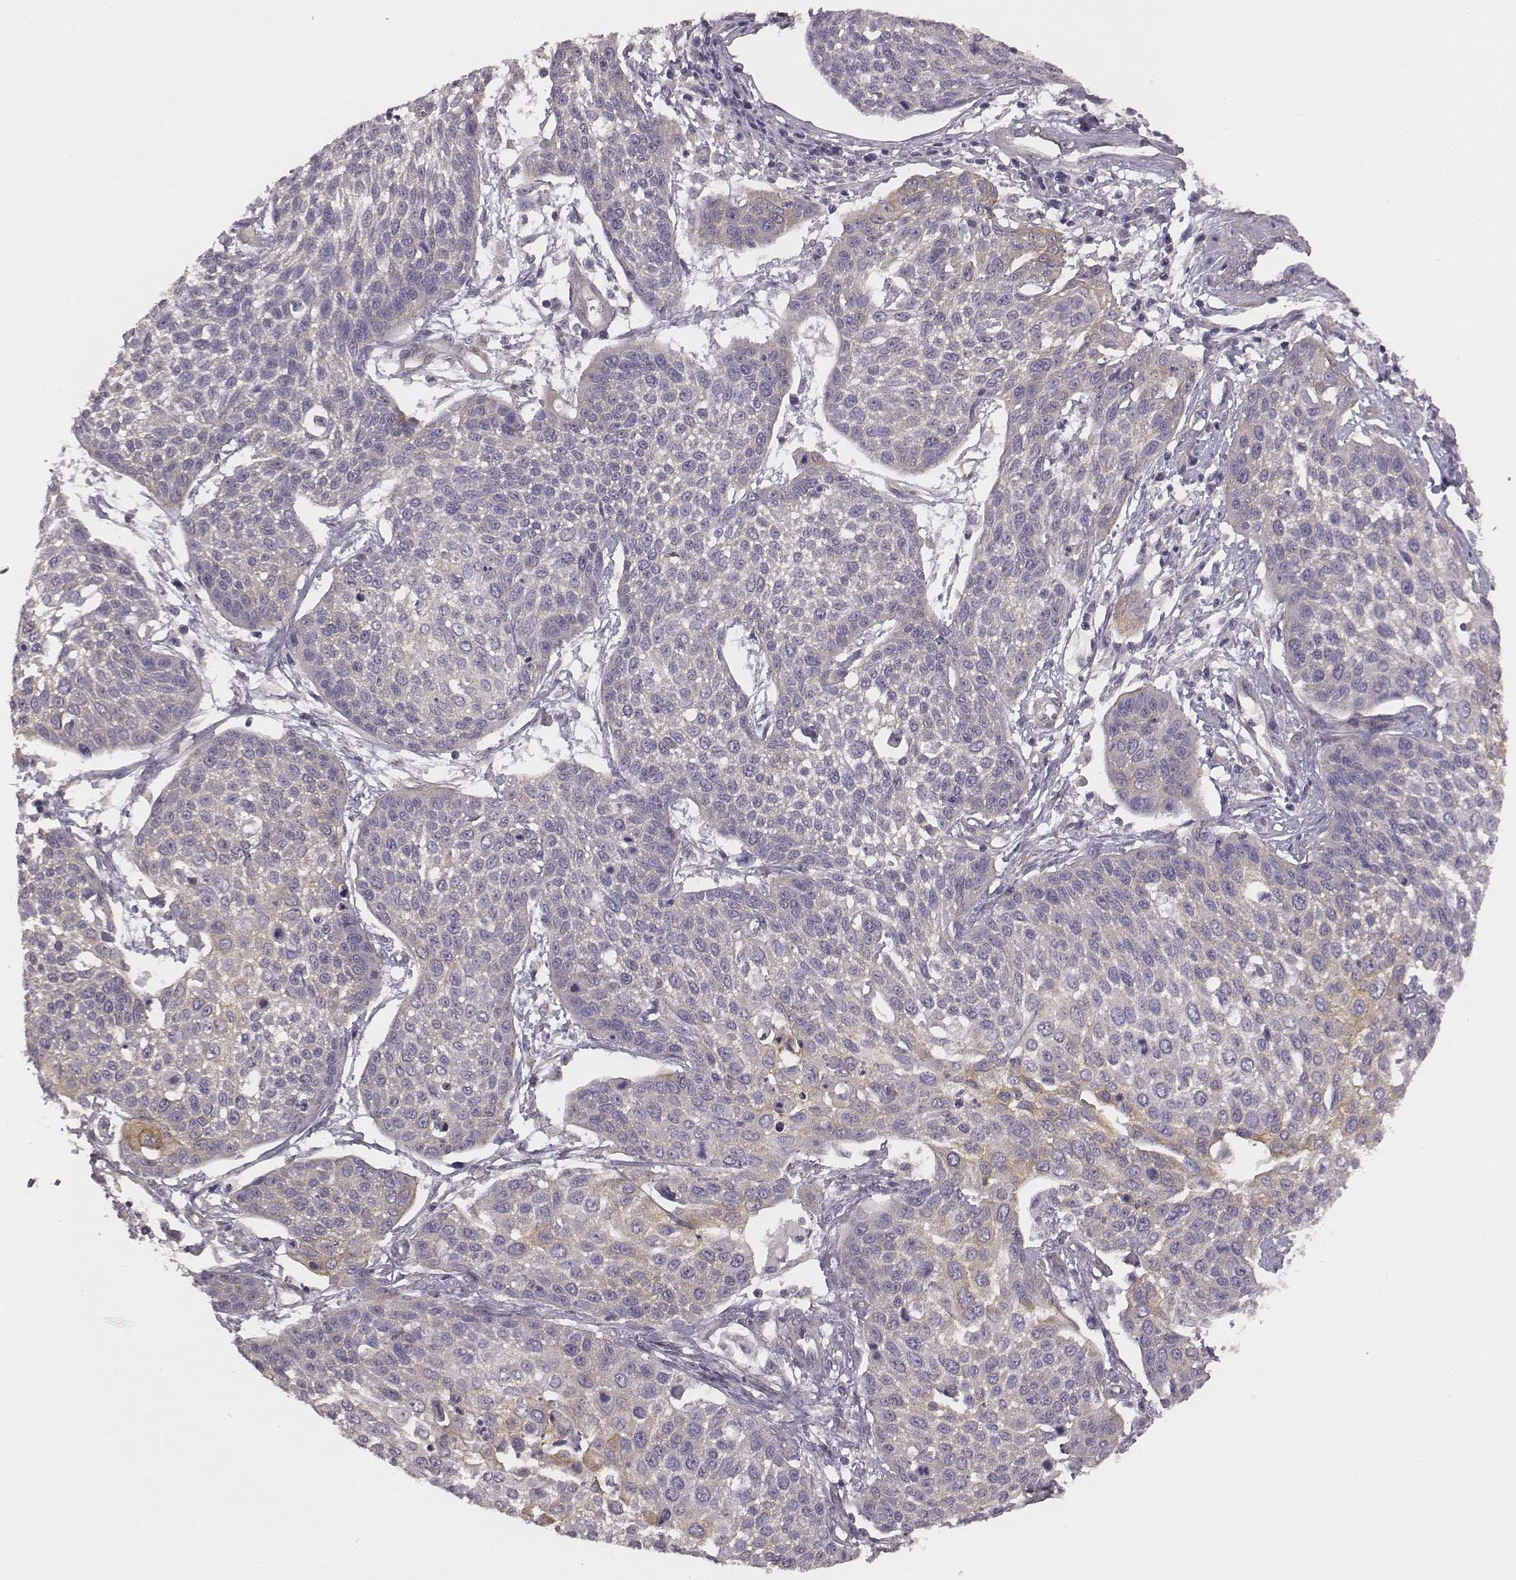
{"staining": {"intensity": "negative", "quantity": "none", "location": "none"}, "tissue": "cervical cancer", "cell_type": "Tumor cells", "image_type": "cancer", "snomed": [{"axis": "morphology", "description": "Squamous cell carcinoma, NOS"}, {"axis": "topography", "description": "Cervix"}], "caption": "The IHC photomicrograph has no significant staining in tumor cells of squamous cell carcinoma (cervical) tissue.", "gene": "SCARF1", "patient": {"sex": "female", "age": 34}}